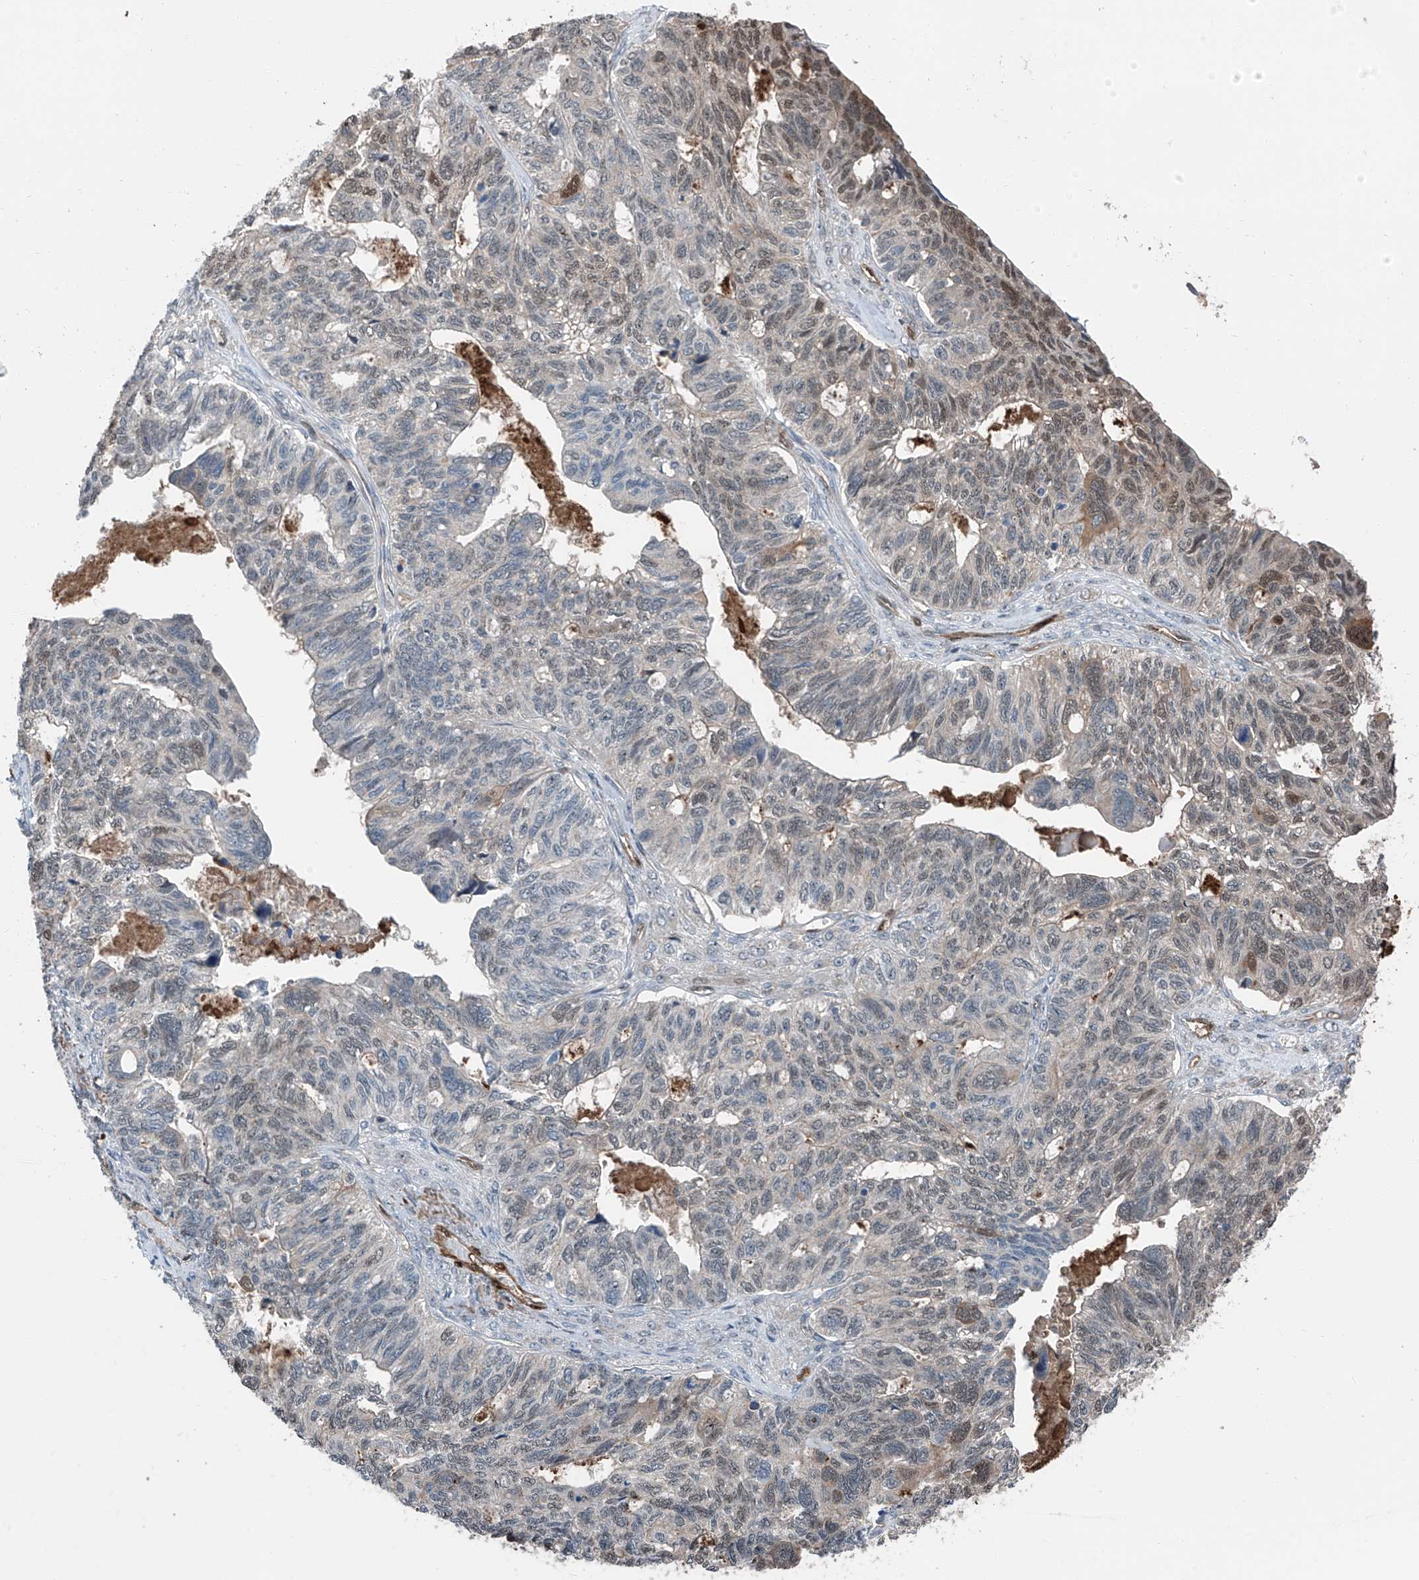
{"staining": {"intensity": "moderate", "quantity": "<25%", "location": "nuclear"}, "tissue": "ovarian cancer", "cell_type": "Tumor cells", "image_type": "cancer", "snomed": [{"axis": "morphology", "description": "Cystadenocarcinoma, serous, NOS"}, {"axis": "topography", "description": "Ovary"}], "caption": "Immunohistochemical staining of ovarian cancer reveals low levels of moderate nuclear protein expression in approximately <25% of tumor cells.", "gene": "HSPA6", "patient": {"sex": "female", "age": 79}}